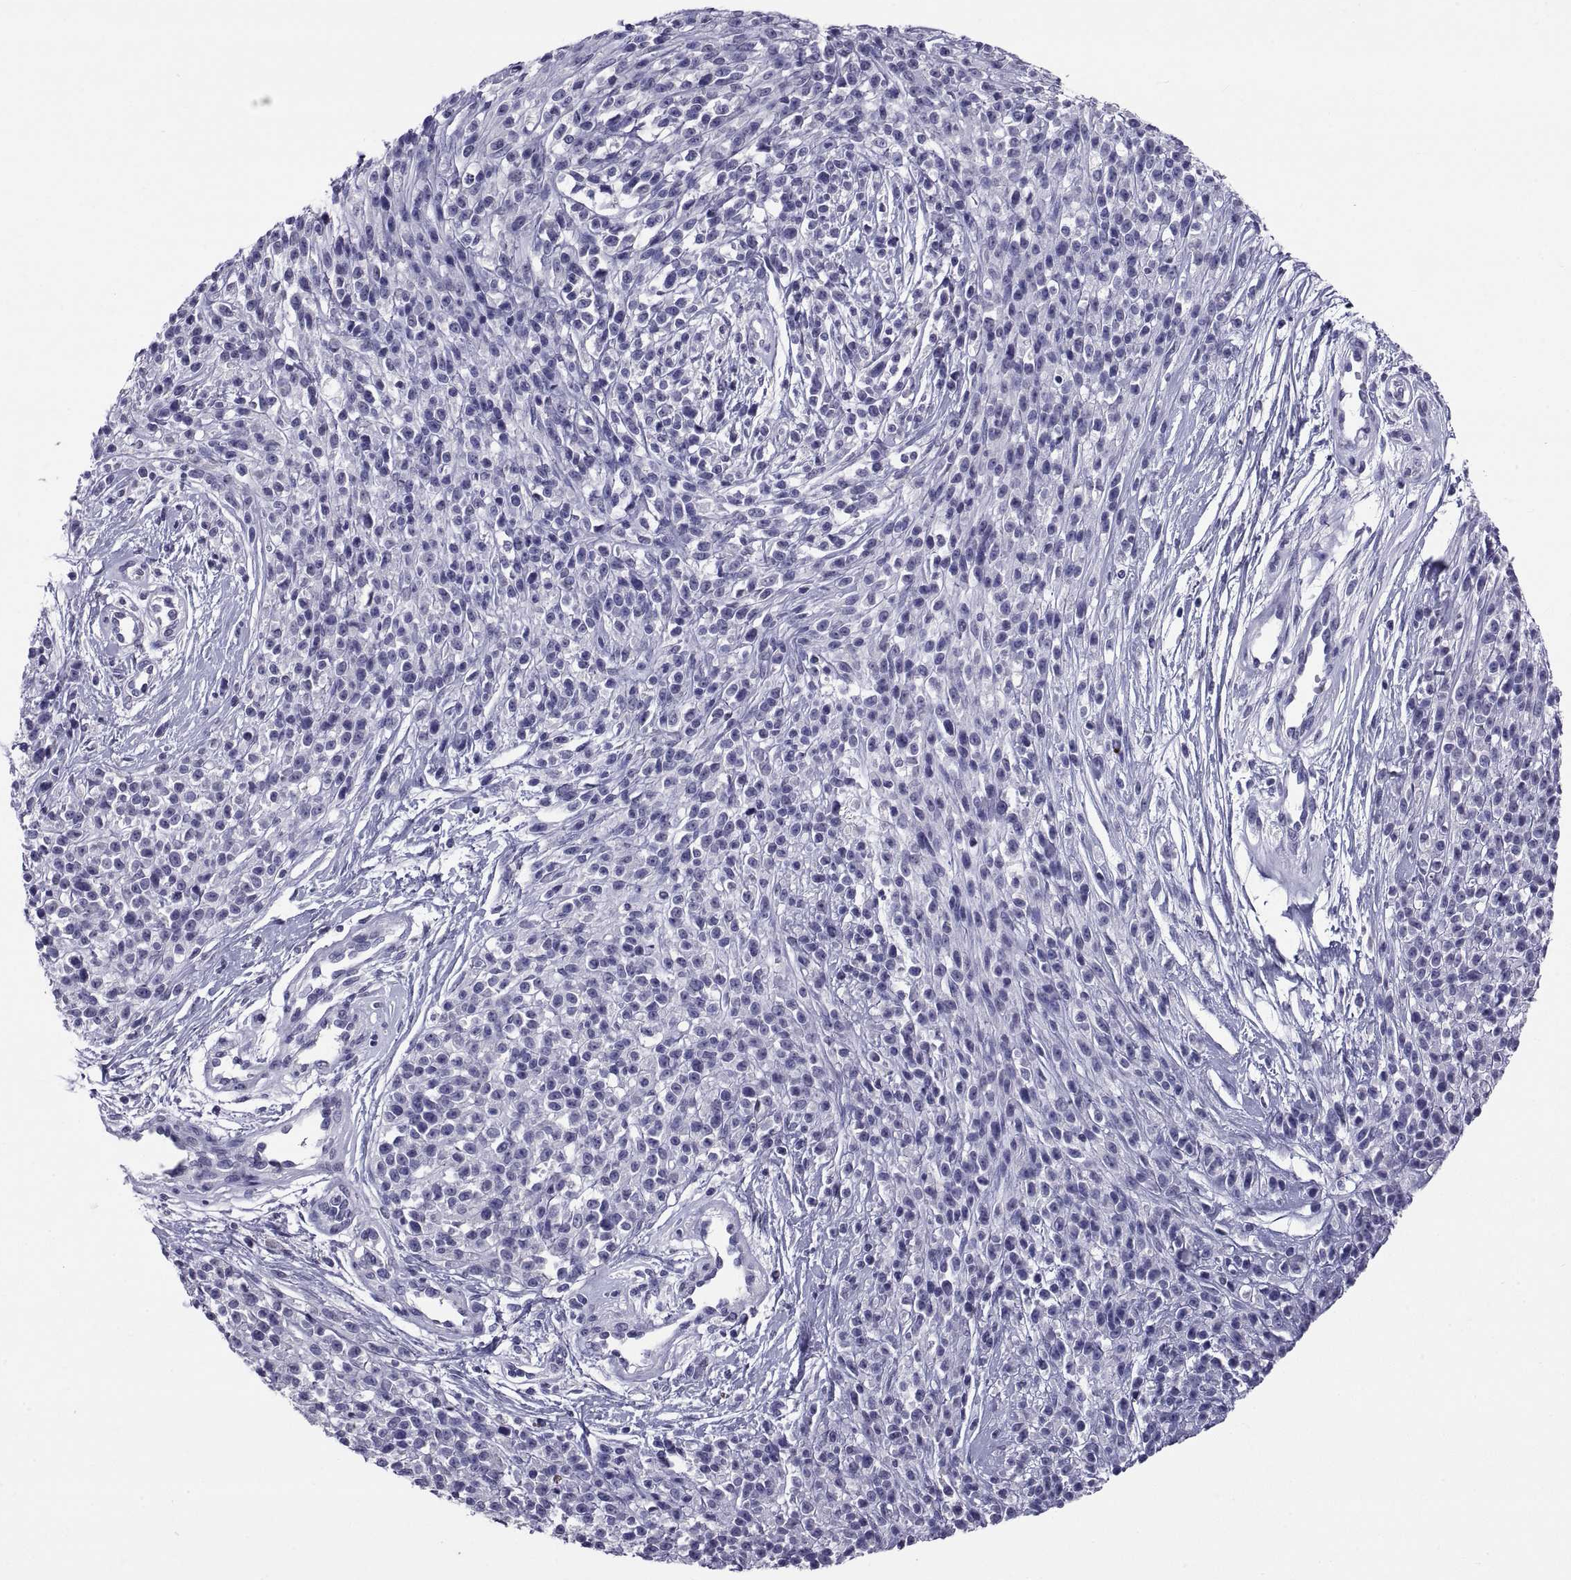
{"staining": {"intensity": "negative", "quantity": "none", "location": "none"}, "tissue": "melanoma", "cell_type": "Tumor cells", "image_type": "cancer", "snomed": [{"axis": "morphology", "description": "Malignant melanoma, NOS"}, {"axis": "topography", "description": "Skin"}, {"axis": "topography", "description": "Skin of trunk"}], "caption": "A high-resolution image shows IHC staining of malignant melanoma, which reveals no significant positivity in tumor cells. The staining was performed using DAB (3,3'-diaminobenzidine) to visualize the protein expression in brown, while the nuclei were stained in blue with hematoxylin (Magnification: 20x).", "gene": "TGFBR3L", "patient": {"sex": "male", "age": 74}}